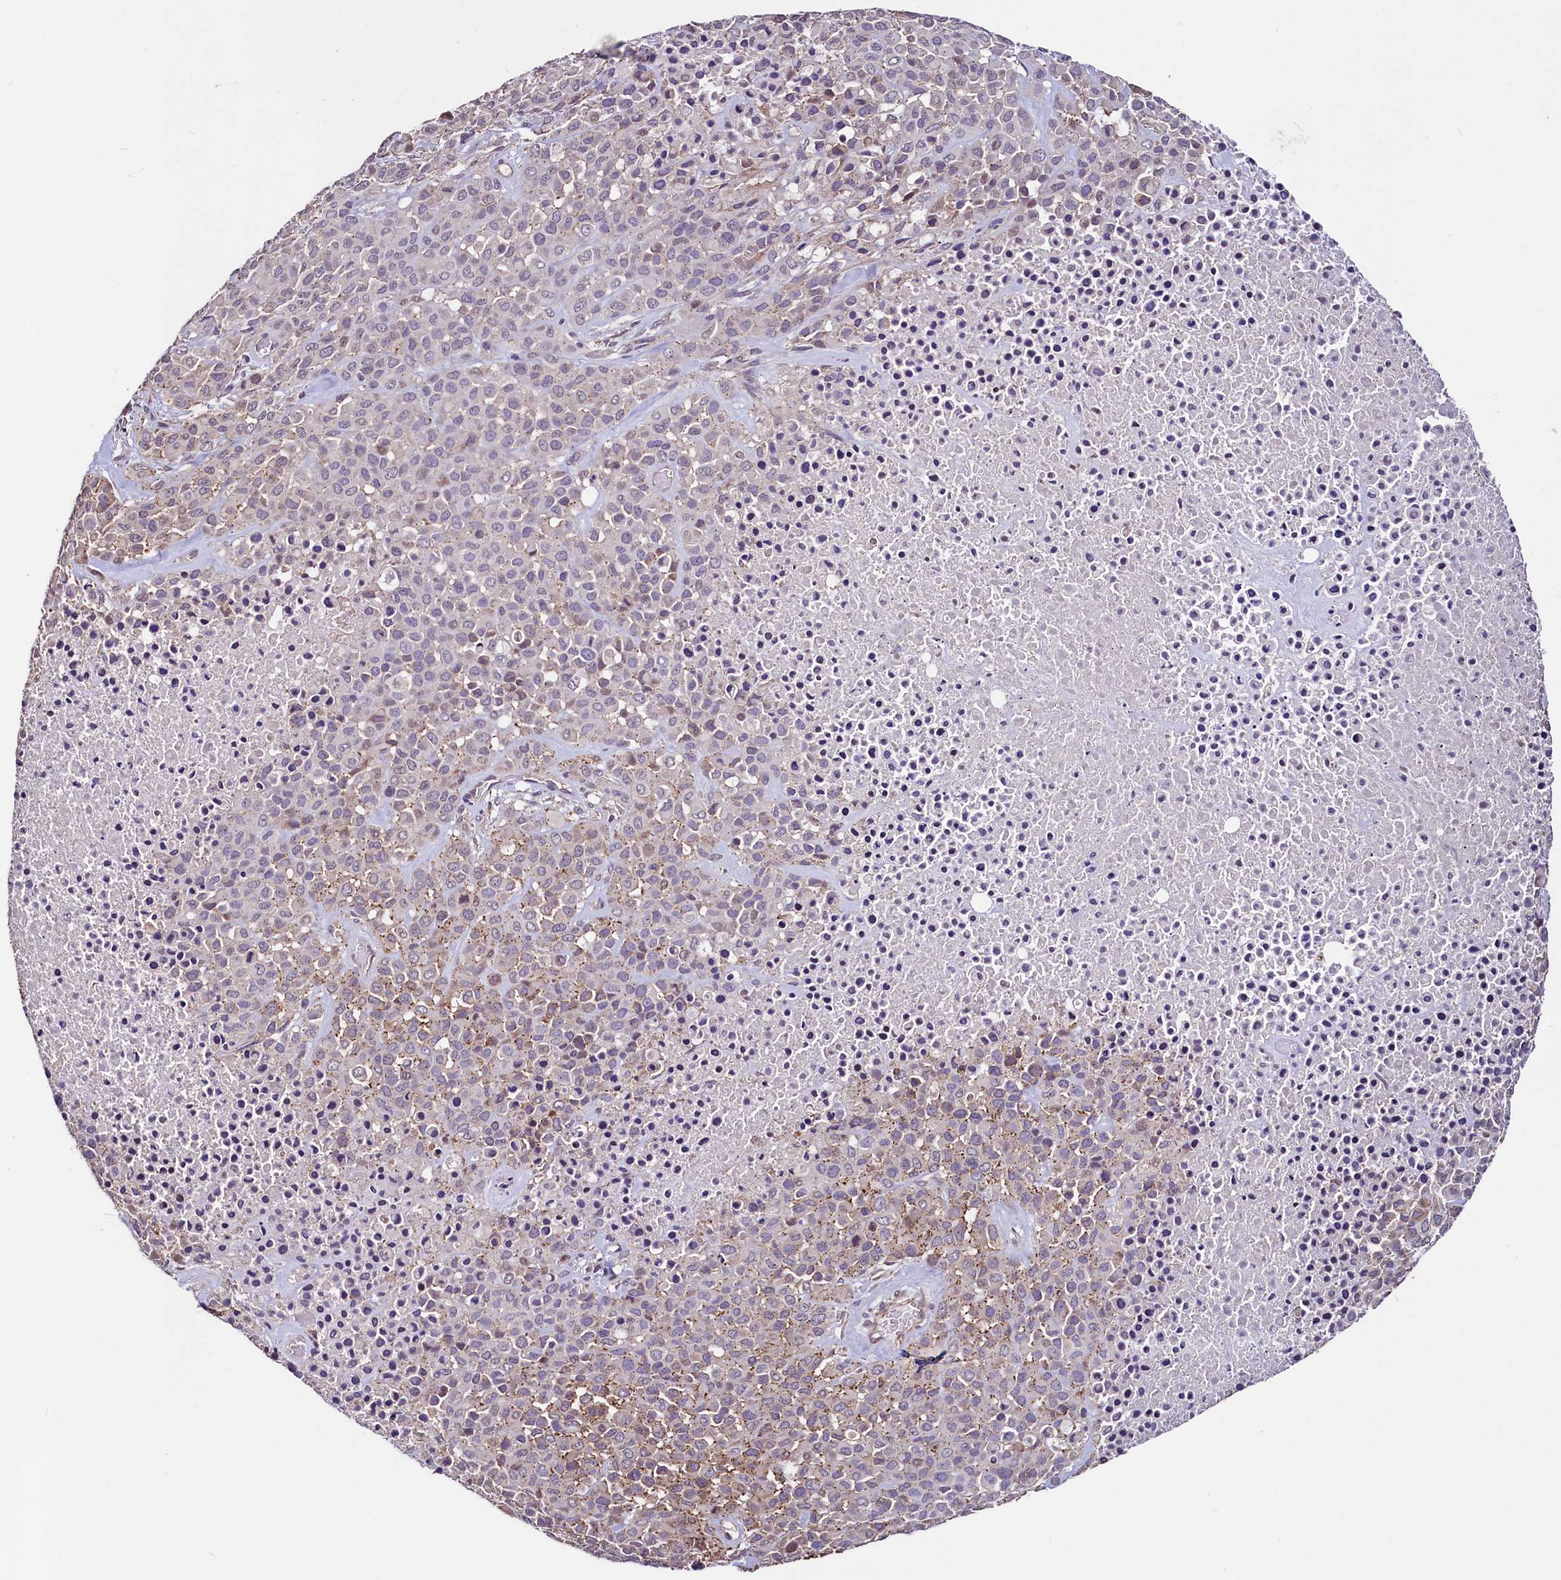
{"staining": {"intensity": "weak", "quantity": "25%-75%", "location": "cytoplasmic/membranous"}, "tissue": "melanoma", "cell_type": "Tumor cells", "image_type": "cancer", "snomed": [{"axis": "morphology", "description": "Malignant melanoma, Metastatic site"}, {"axis": "topography", "description": "Skin"}], "caption": "Approximately 25%-75% of tumor cells in melanoma display weak cytoplasmic/membranous protein staining as visualized by brown immunohistochemical staining.", "gene": "PALM", "patient": {"sex": "female", "age": 81}}